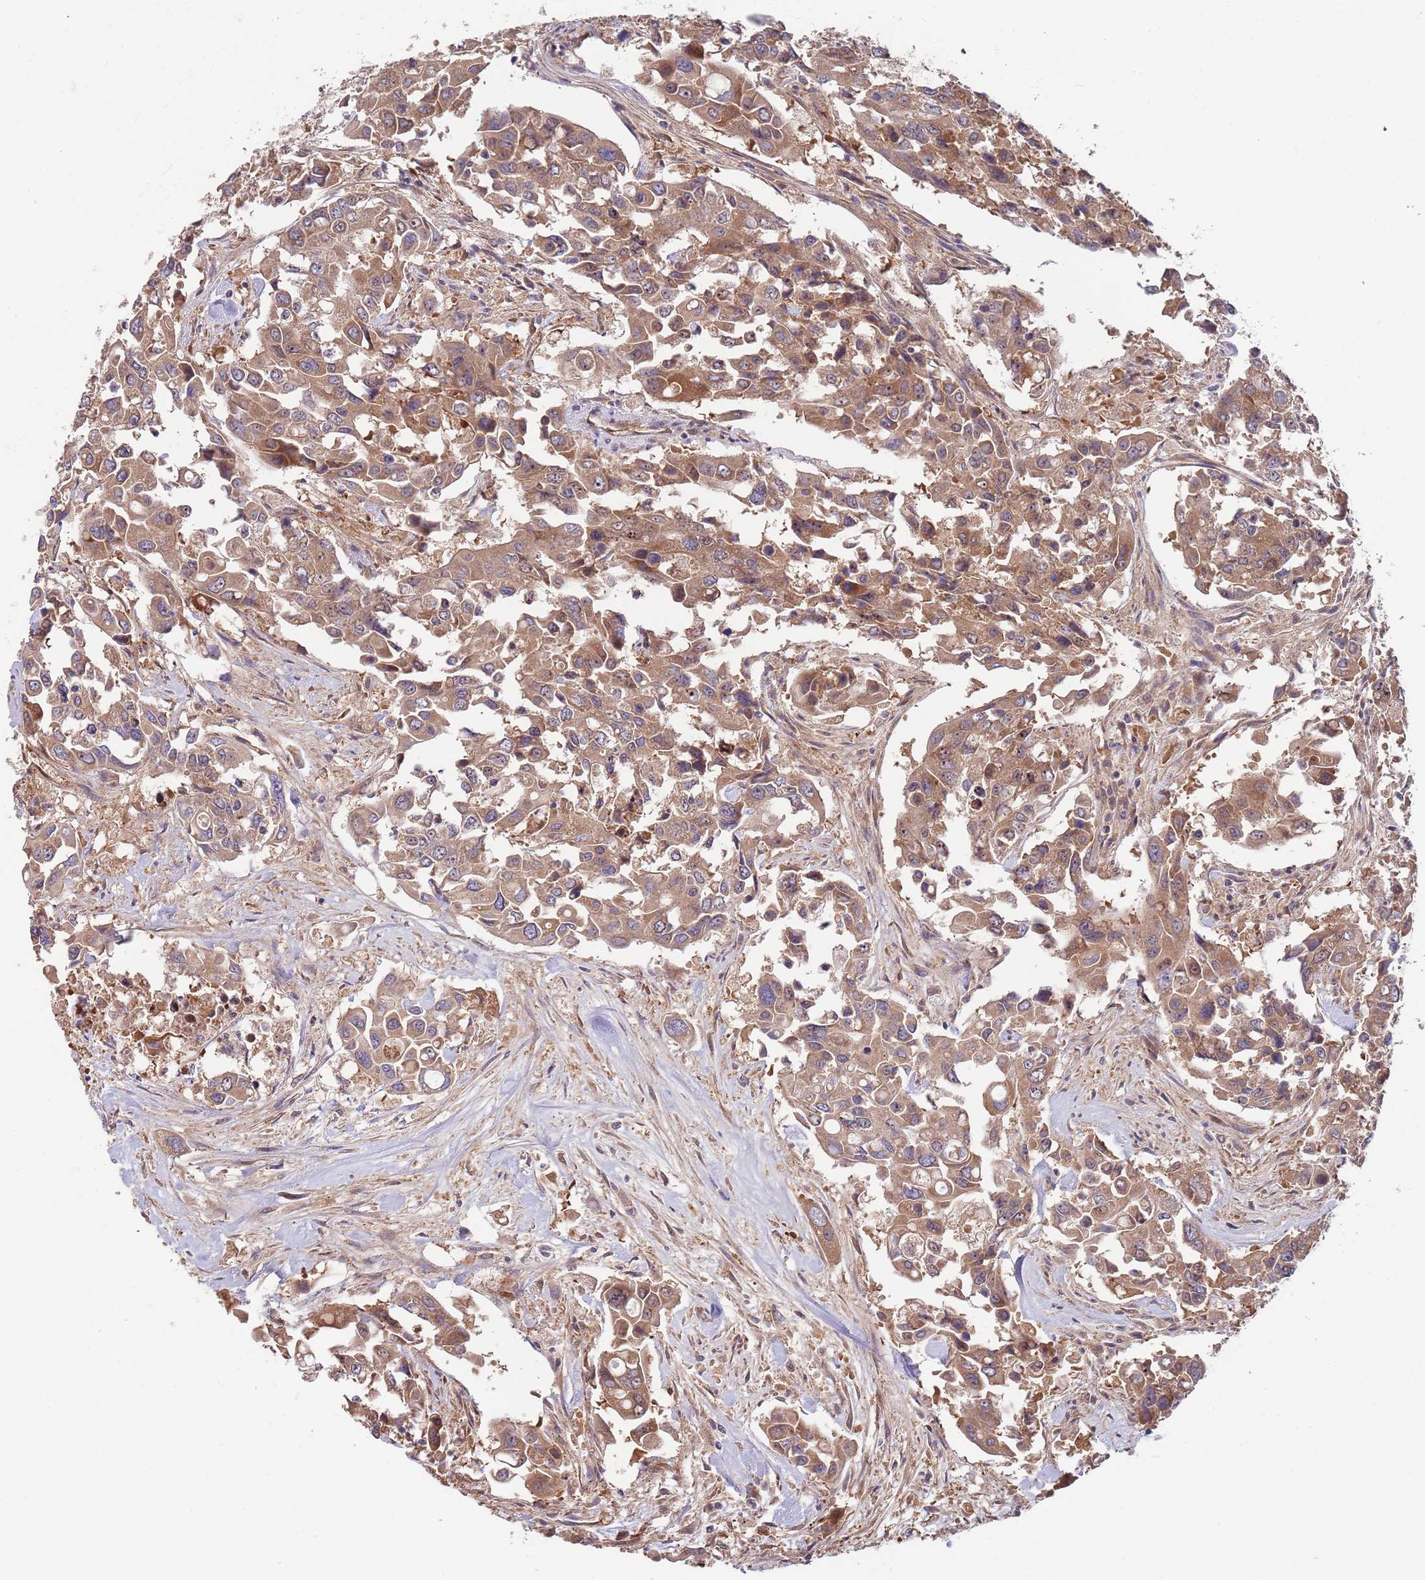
{"staining": {"intensity": "moderate", "quantity": ">75%", "location": "cytoplasmic/membranous"}, "tissue": "colorectal cancer", "cell_type": "Tumor cells", "image_type": "cancer", "snomed": [{"axis": "morphology", "description": "Adenocarcinoma, NOS"}, {"axis": "topography", "description": "Colon"}], "caption": "A photomicrograph of human colorectal cancer (adenocarcinoma) stained for a protein displays moderate cytoplasmic/membranous brown staining in tumor cells.", "gene": "EIF3F", "patient": {"sex": "male", "age": 77}}